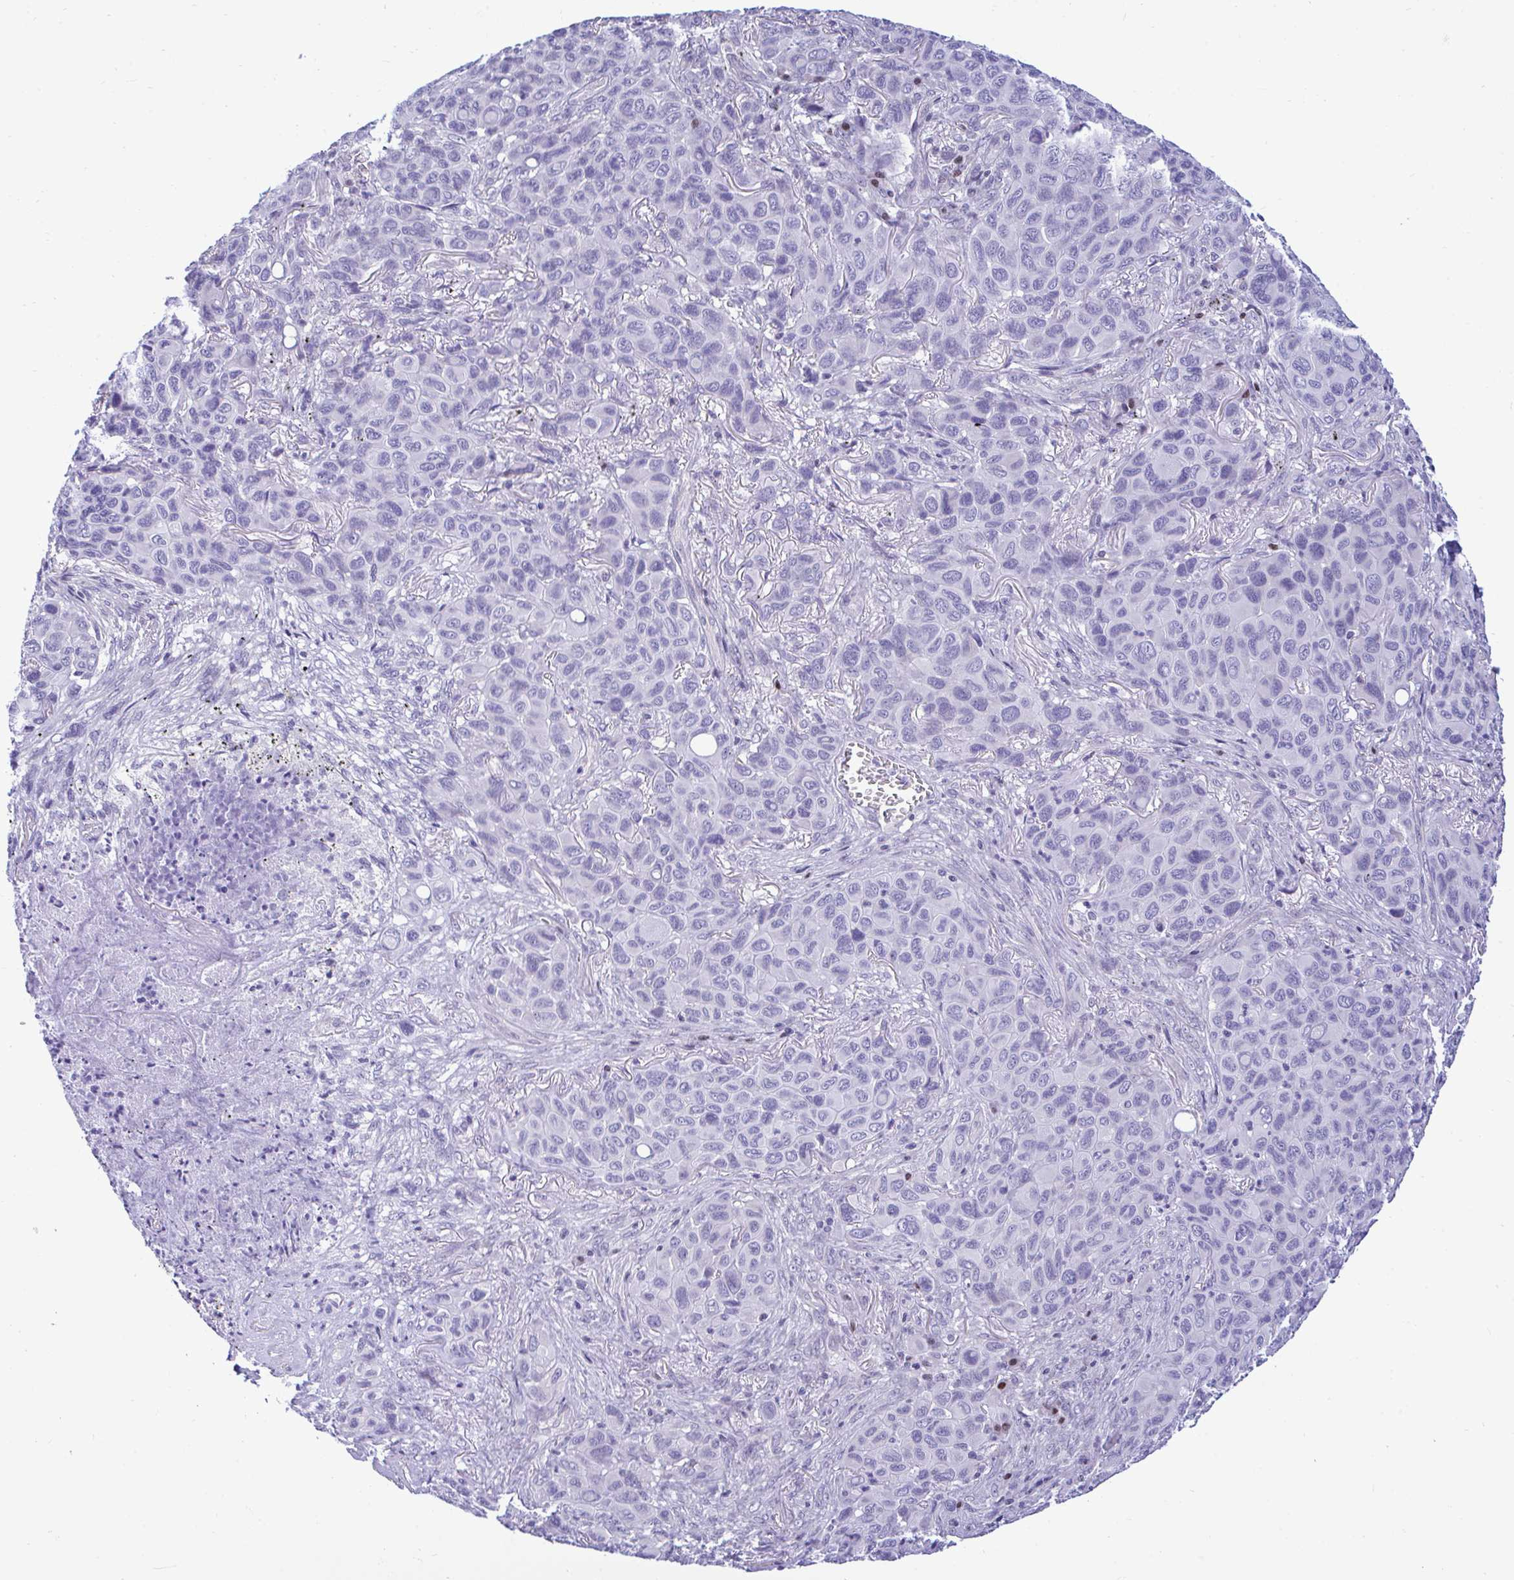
{"staining": {"intensity": "negative", "quantity": "none", "location": "none"}, "tissue": "melanoma", "cell_type": "Tumor cells", "image_type": "cancer", "snomed": [{"axis": "morphology", "description": "Malignant melanoma, Metastatic site"}, {"axis": "topography", "description": "Lung"}], "caption": "Histopathology image shows no significant protein positivity in tumor cells of malignant melanoma (metastatic site). (Brightfield microscopy of DAB immunohistochemistry (IHC) at high magnification).", "gene": "SLC25A51", "patient": {"sex": "male", "age": 48}}